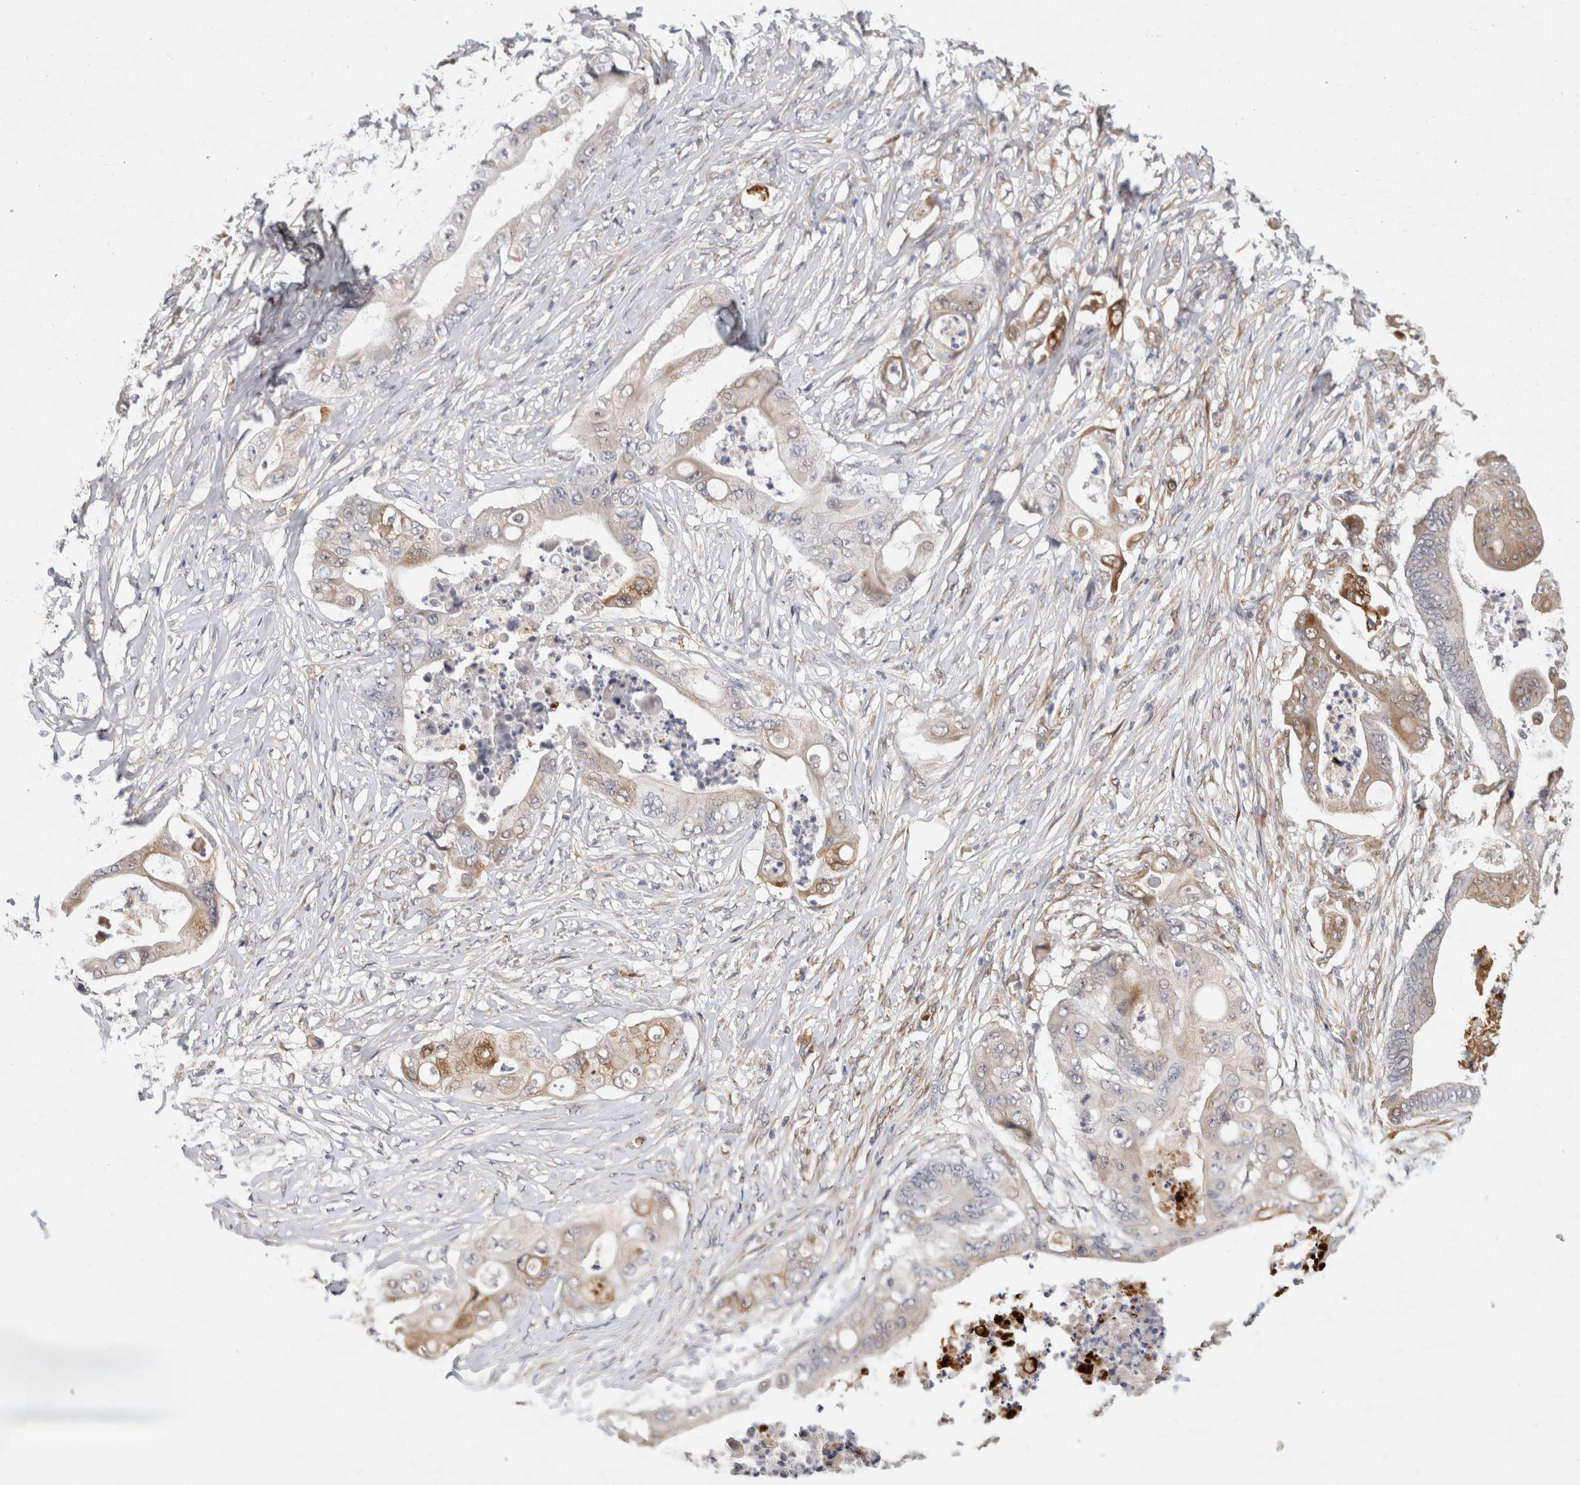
{"staining": {"intensity": "moderate", "quantity": "25%-75%", "location": "cytoplasmic/membranous"}, "tissue": "stomach cancer", "cell_type": "Tumor cells", "image_type": "cancer", "snomed": [{"axis": "morphology", "description": "Adenocarcinoma, NOS"}, {"axis": "topography", "description": "Stomach"}], "caption": "Stomach adenocarcinoma tissue exhibits moderate cytoplasmic/membranous positivity in approximately 25%-75% of tumor cells, visualized by immunohistochemistry. (DAB (3,3'-diaminobenzidine) IHC with brightfield microscopy, high magnification).", "gene": "APOL2", "patient": {"sex": "female", "age": 73}}